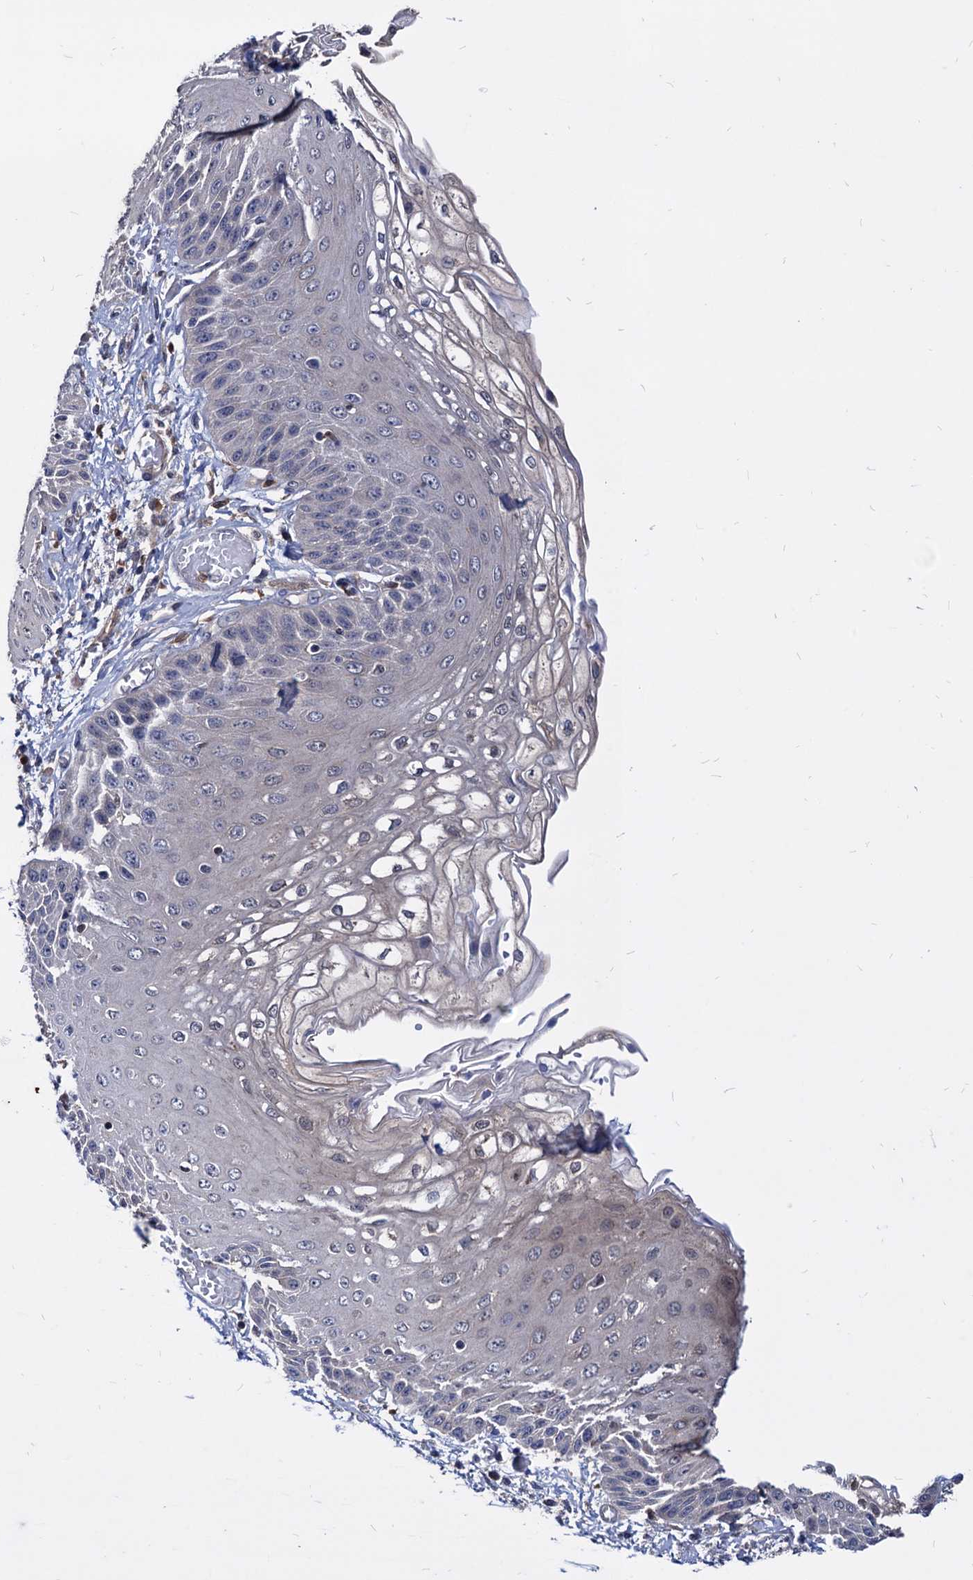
{"staining": {"intensity": "negative", "quantity": "none", "location": "none"}, "tissue": "esophagus", "cell_type": "Squamous epithelial cells", "image_type": "normal", "snomed": [{"axis": "morphology", "description": "Normal tissue, NOS"}, {"axis": "topography", "description": "Esophagus"}], "caption": "Squamous epithelial cells are negative for brown protein staining in normal esophagus. (Brightfield microscopy of DAB immunohistochemistry (IHC) at high magnification).", "gene": "CPPED1", "patient": {"sex": "male", "age": 81}}